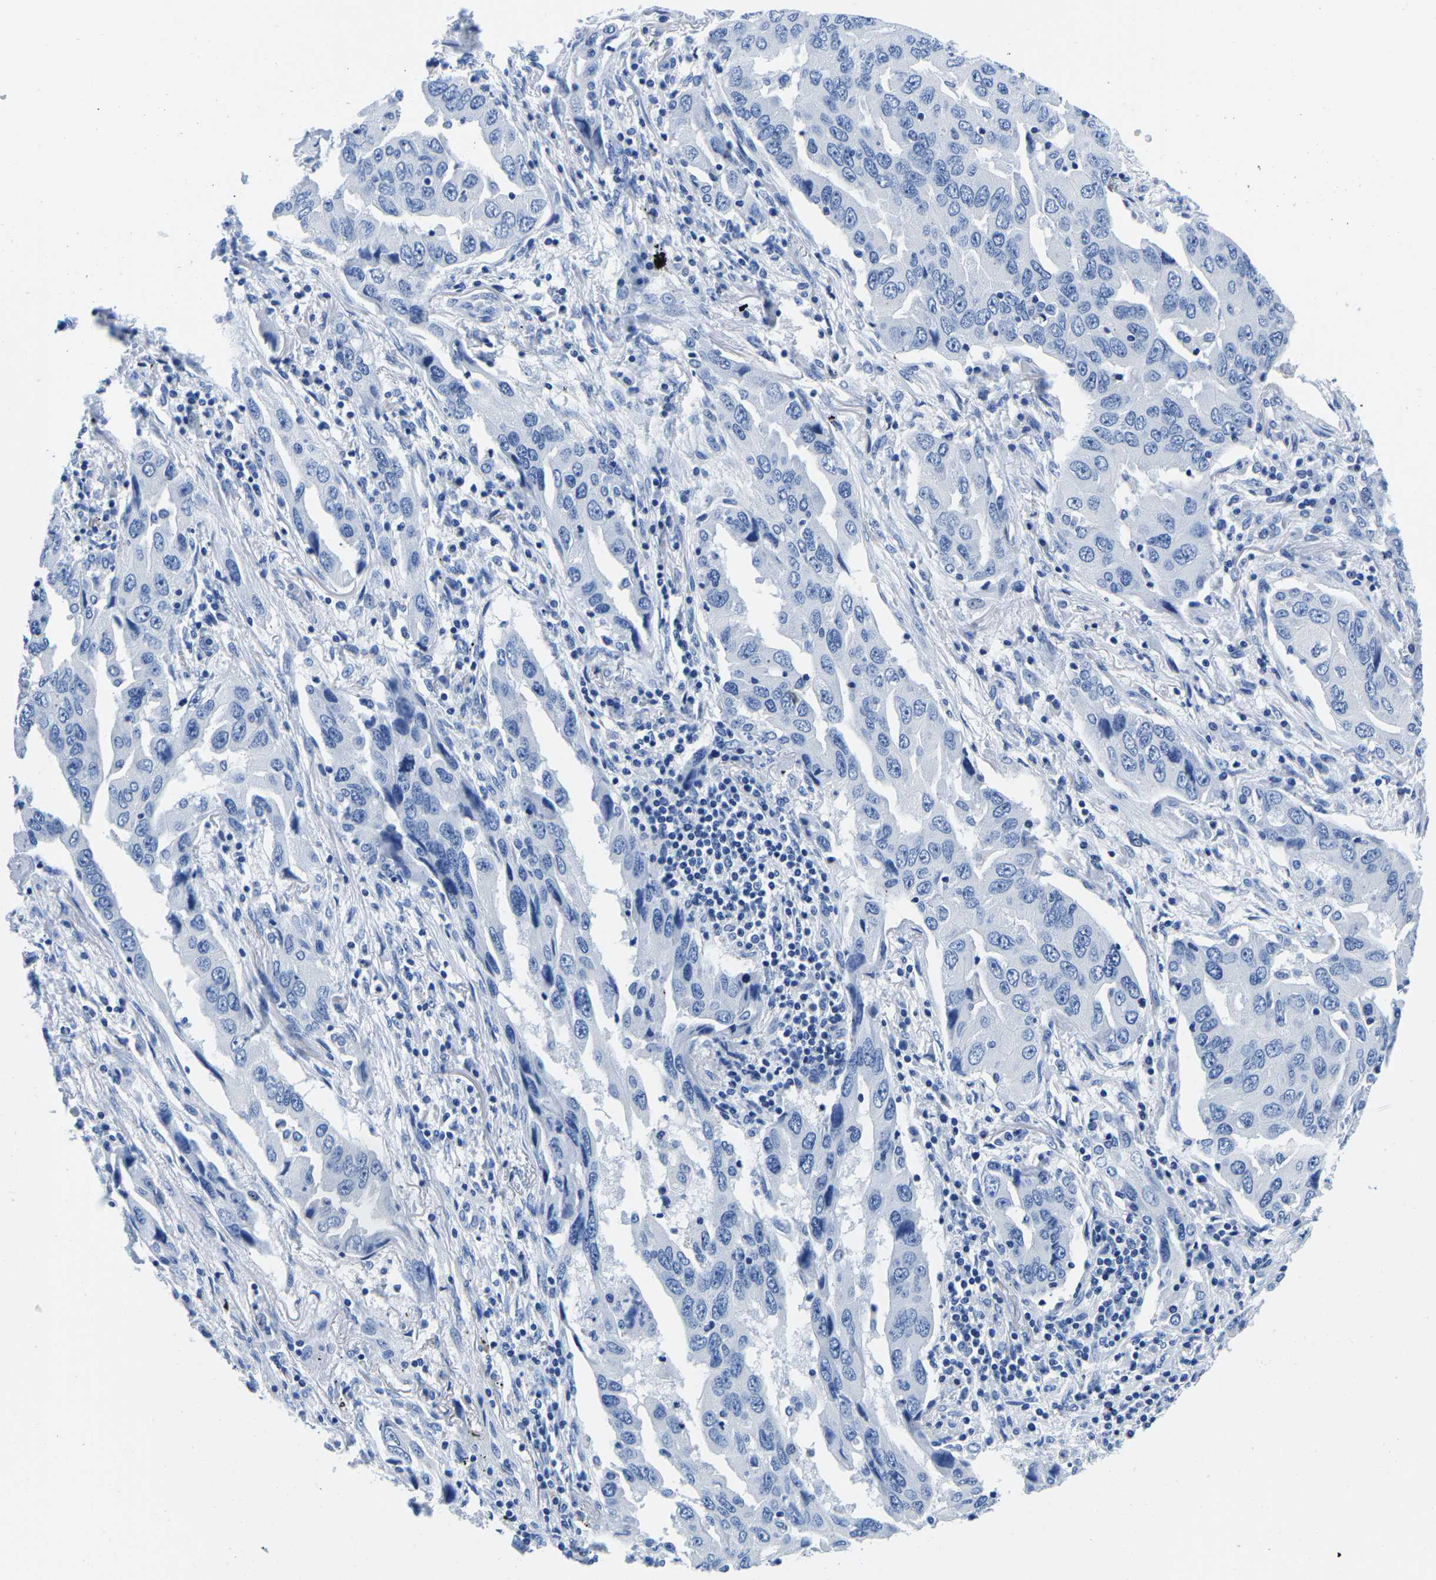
{"staining": {"intensity": "negative", "quantity": "none", "location": "none"}, "tissue": "lung cancer", "cell_type": "Tumor cells", "image_type": "cancer", "snomed": [{"axis": "morphology", "description": "Adenocarcinoma, NOS"}, {"axis": "topography", "description": "Lung"}], "caption": "High power microscopy histopathology image of an IHC micrograph of adenocarcinoma (lung), revealing no significant staining in tumor cells. (Immunohistochemistry (ihc), brightfield microscopy, high magnification).", "gene": "CYP1A2", "patient": {"sex": "female", "age": 65}}